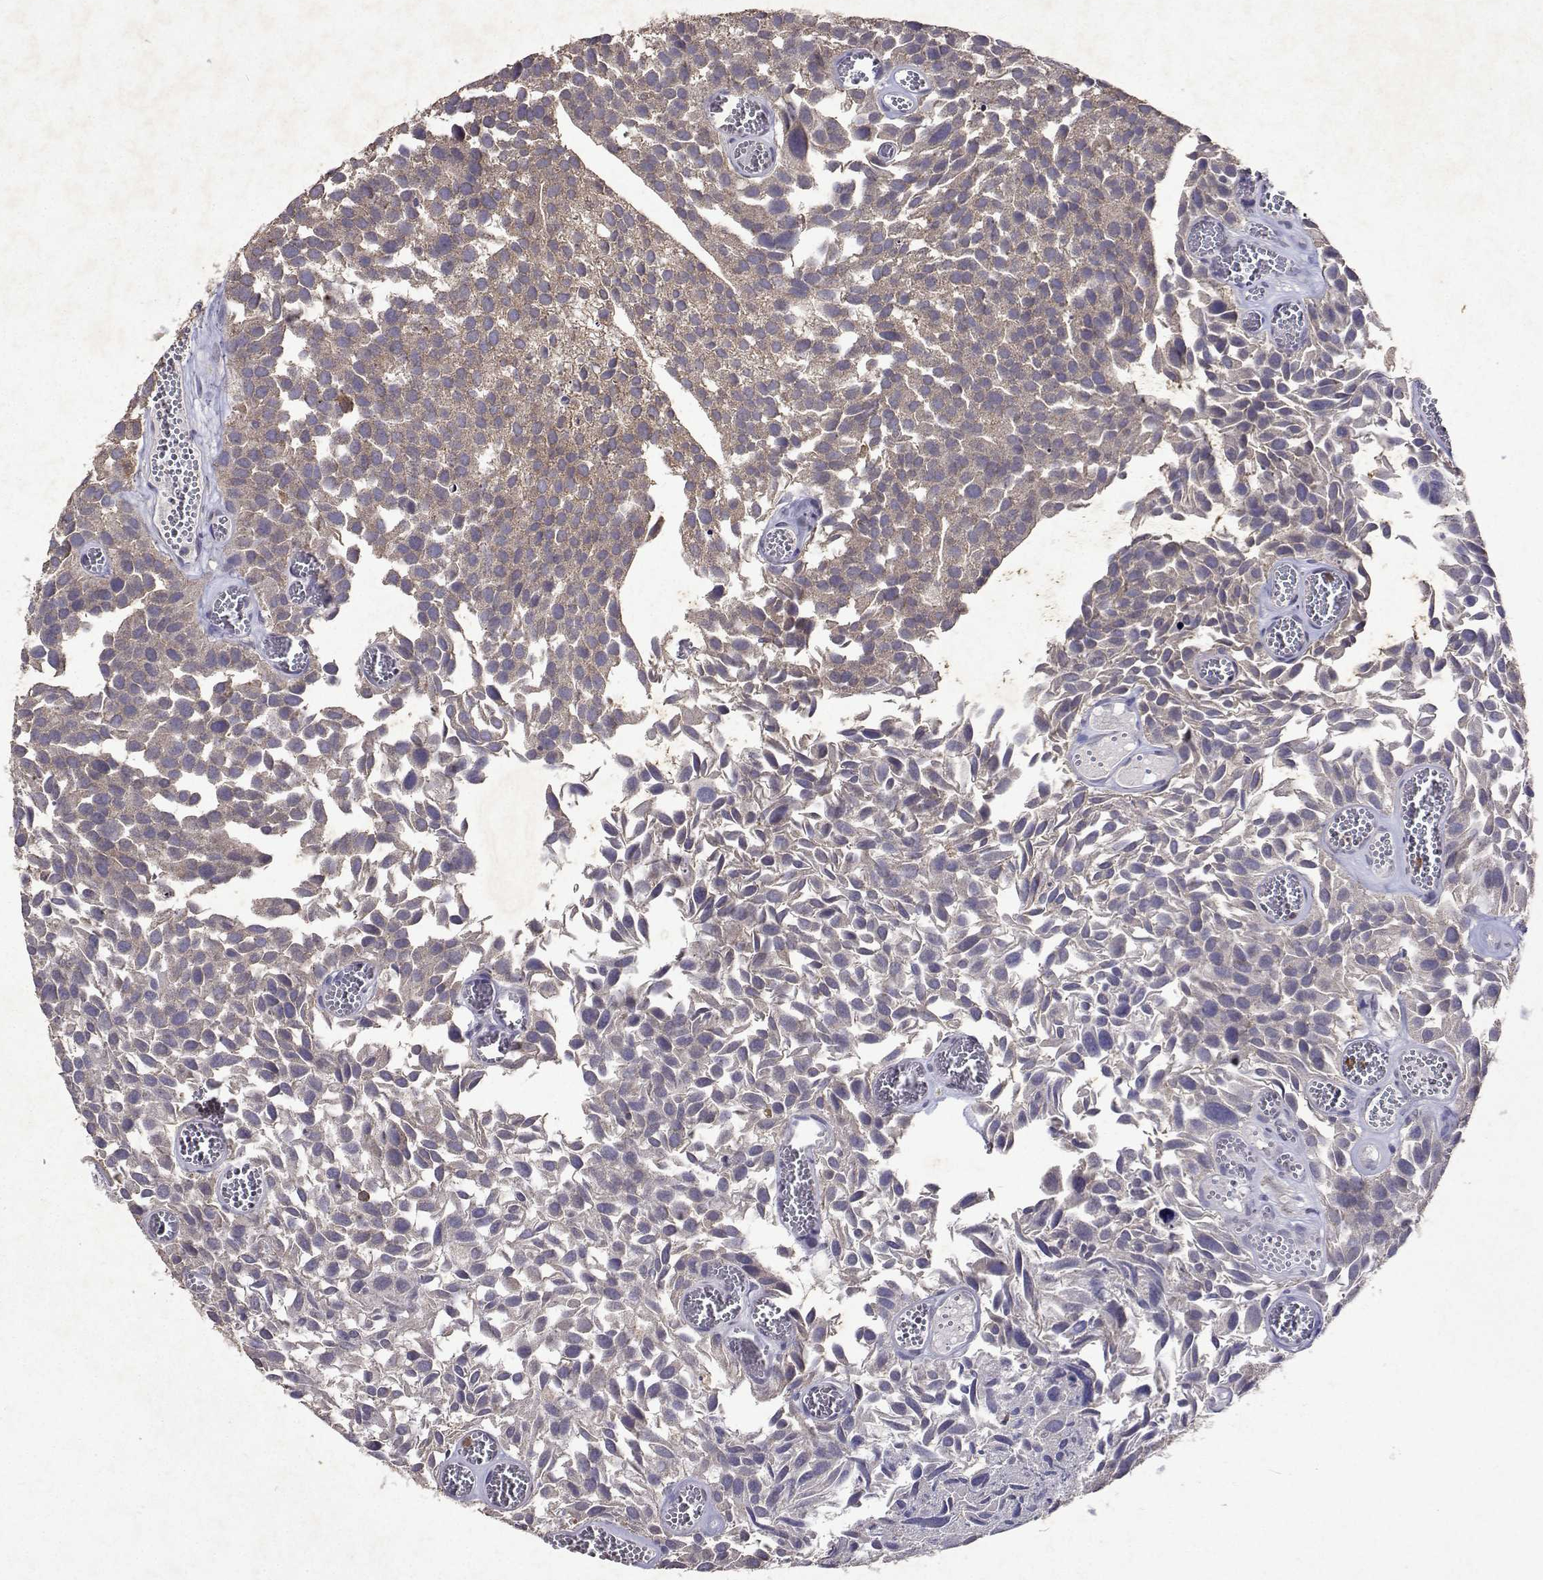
{"staining": {"intensity": "weak", "quantity": ">75%", "location": "cytoplasmic/membranous"}, "tissue": "urothelial cancer", "cell_type": "Tumor cells", "image_type": "cancer", "snomed": [{"axis": "morphology", "description": "Urothelial carcinoma, Low grade"}, {"axis": "topography", "description": "Urinary bladder"}], "caption": "A brown stain highlights weak cytoplasmic/membranous positivity of a protein in human urothelial carcinoma (low-grade) tumor cells.", "gene": "APAF1", "patient": {"sex": "female", "age": 69}}